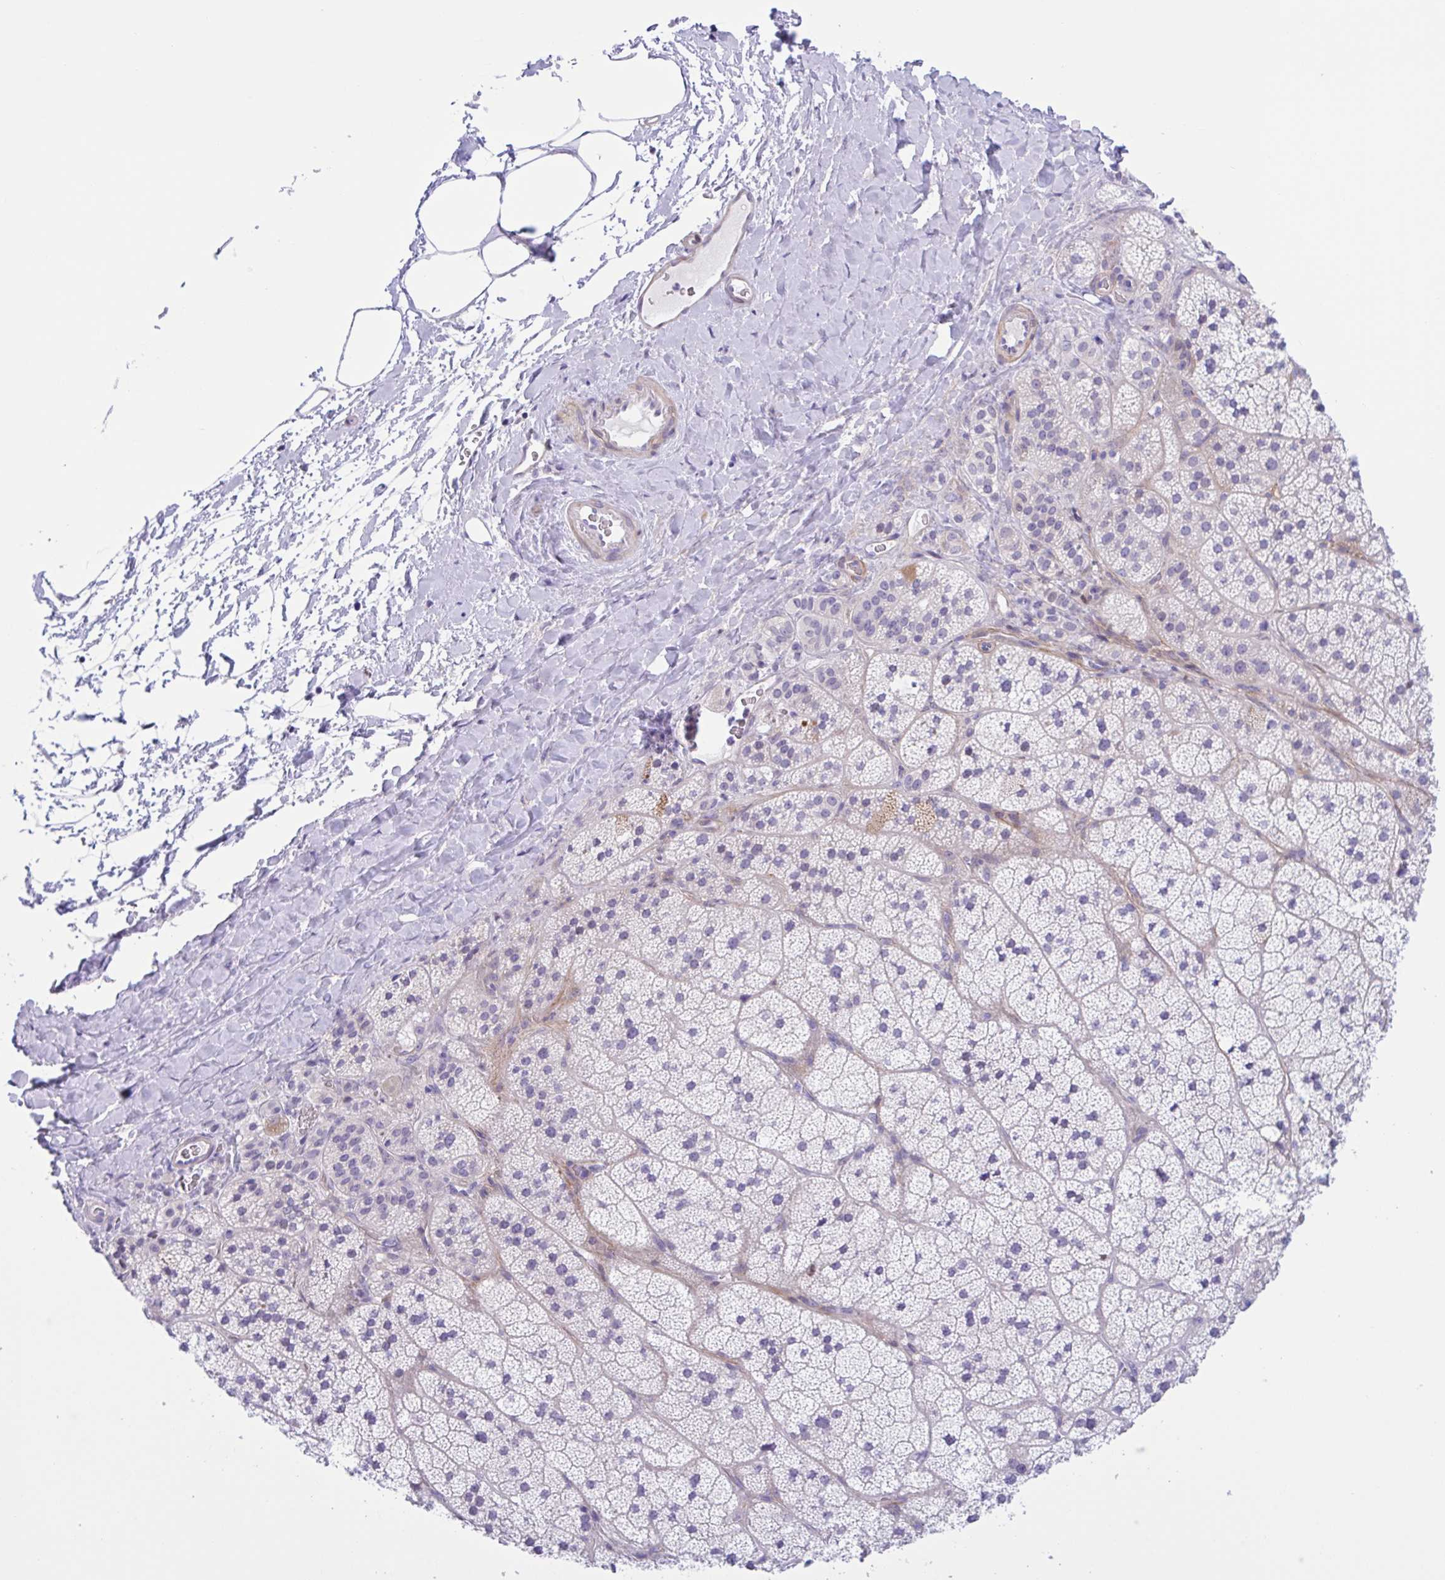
{"staining": {"intensity": "weak", "quantity": "<25%", "location": "cytoplasmic/membranous"}, "tissue": "adrenal gland", "cell_type": "Glandular cells", "image_type": "normal", "snomed": [{"axis": "morphology", "description": "Normal tissue, NOS"}, {"axis": "topography", "description": "Adrenal gland"}], "caption": "Micrograph shows no protein expression in glandular cells of benign adrenal gland. (Stains: DAB immunohistochemistry with hematoxylin counter stain, Microscopy: brightfield microscopy at high magnification).", "gene": "AHCYL2", "patient": {"sex": "male", "age": 57}}